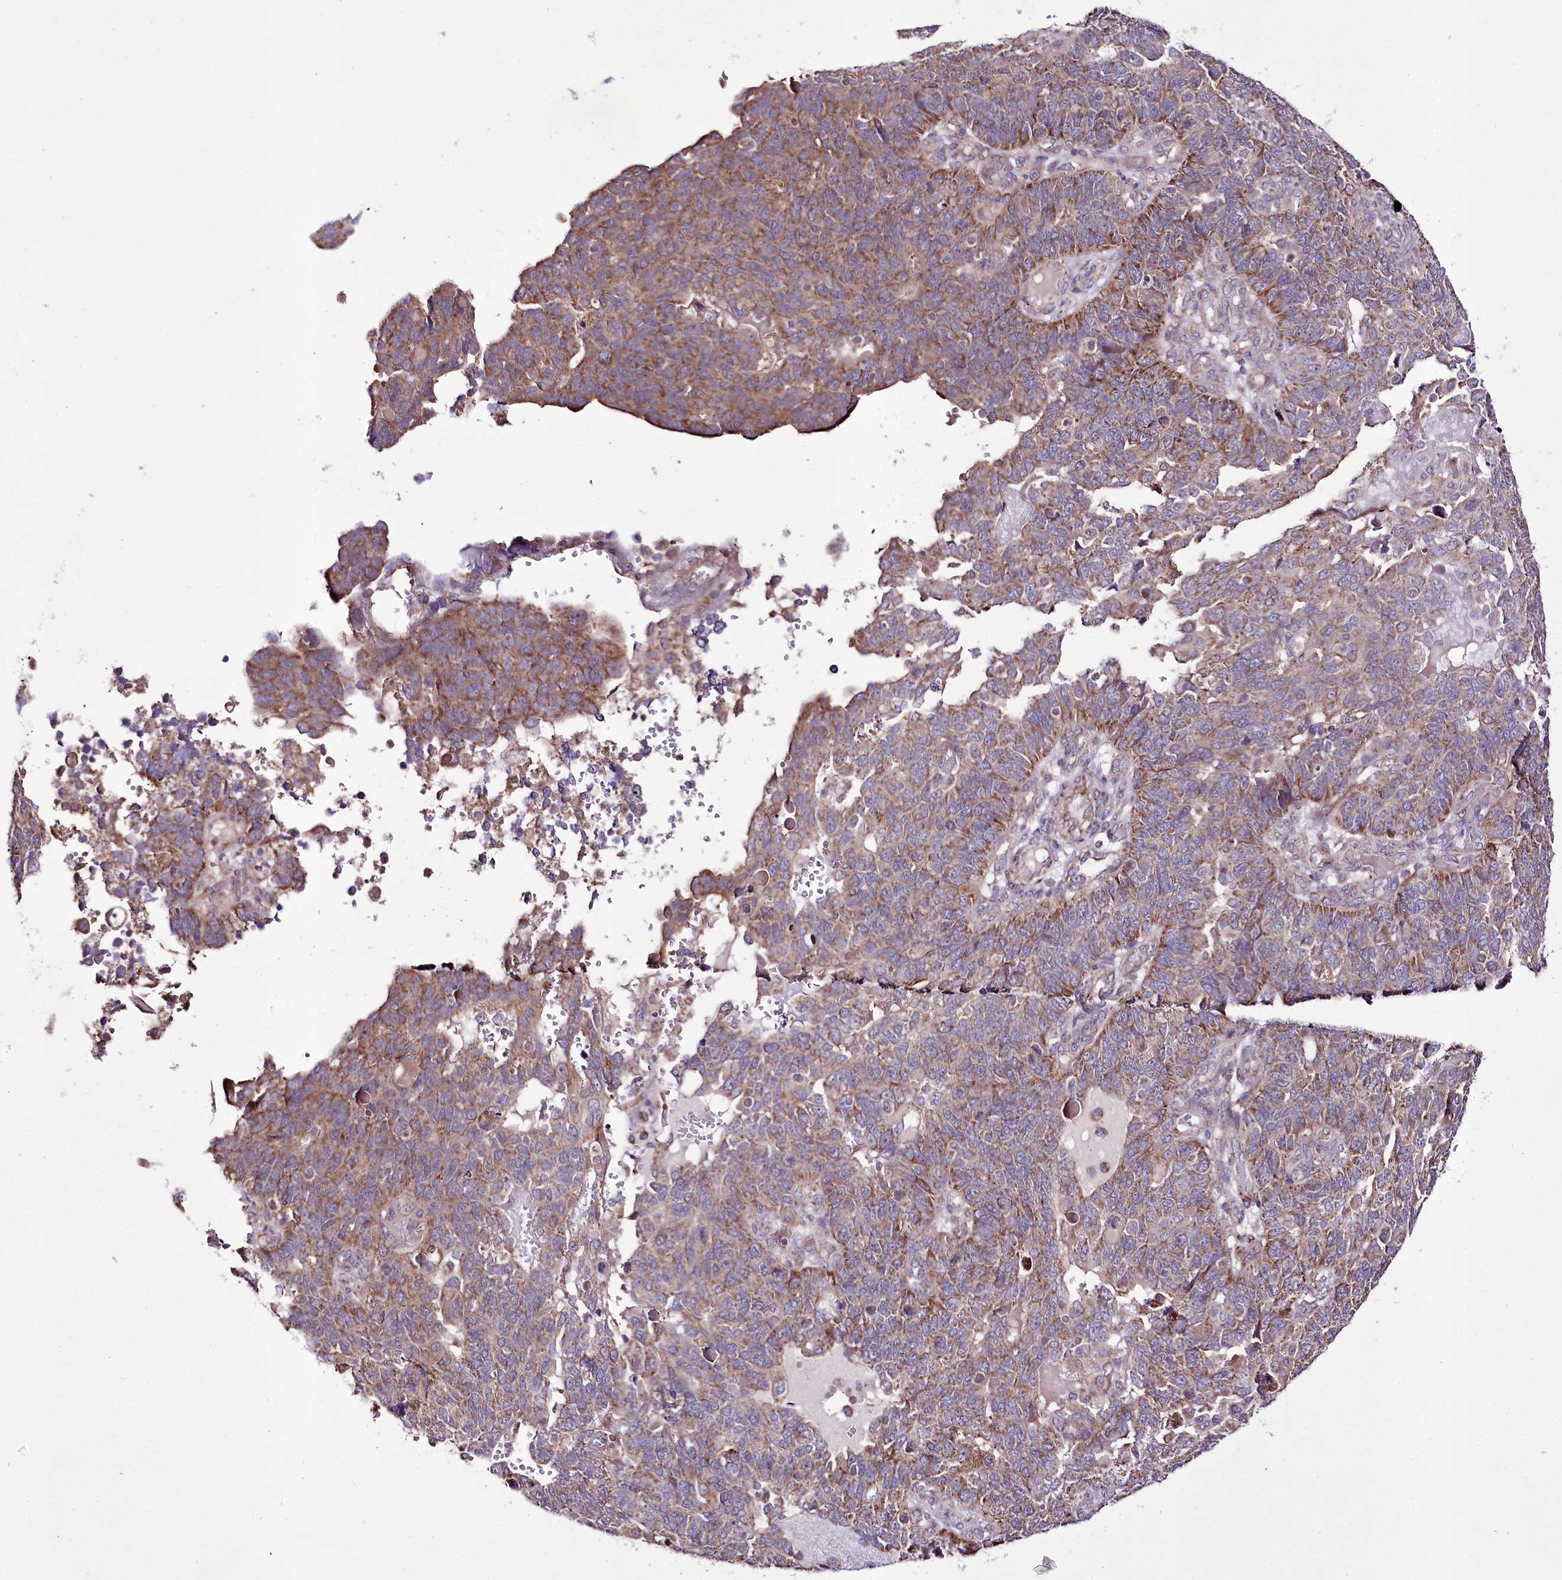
{"staining": {"intensity": "moderate", "quantity": ">75%", "location": "cytoplasmic/membranous"}, "tissue": "endometrial cancer", "cell_type": "Tumor cells", "image_type": "cancer", "snomed": [{"axis": "morphology", "description": "Adenocarcinoma, NOS"}, {"axis": "topography", "description": "Endometrium"}], "caption": "An image of endometrial adenocarcinoma stained for a protein reveals moderate cytoplasmic/membranous brown staining in tumor cells.", "gene": "ATE1", "patient": {"sex": "female", "age": 66}}